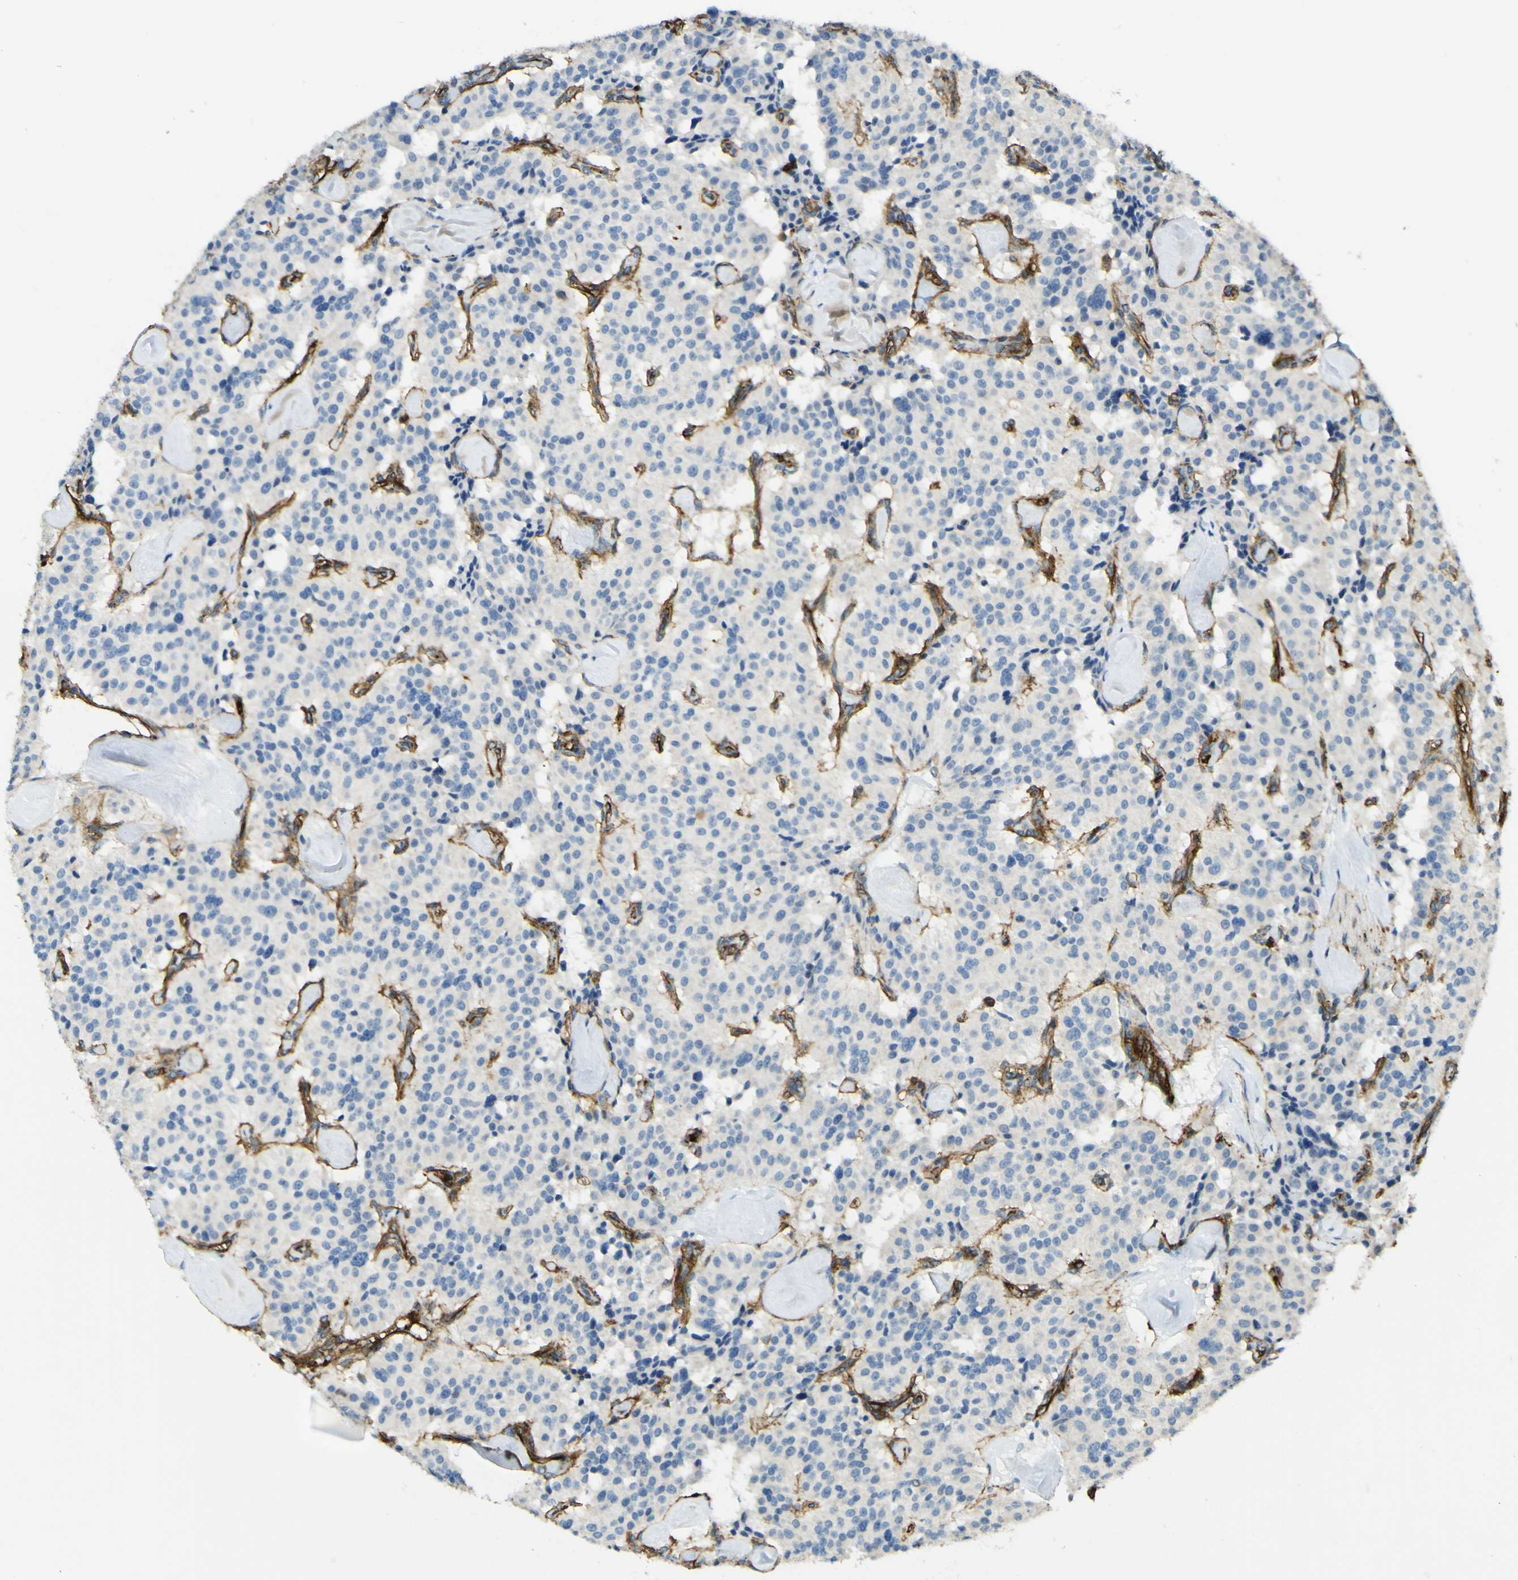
{"staining": {"intensity": "negative", "quantity": "none", "location": "none"}, "tissue": "carcinoid", "cell_type": "Tumor cells", "image_type": "cancer", "snomed": [{"axis": "morphology", "description": "Carcinoid, malignant, NOS"}, {"axis": "topography", "description": "Lung"}], "caption": "Protein analysis of carcinoid (malignant) reveals no significant expression in tumor cells. (Brightfield microscopy of DAB IHC at high magnification).", "gene": "PLXDC1", "patient": {"sex": "male", "age": 30}}